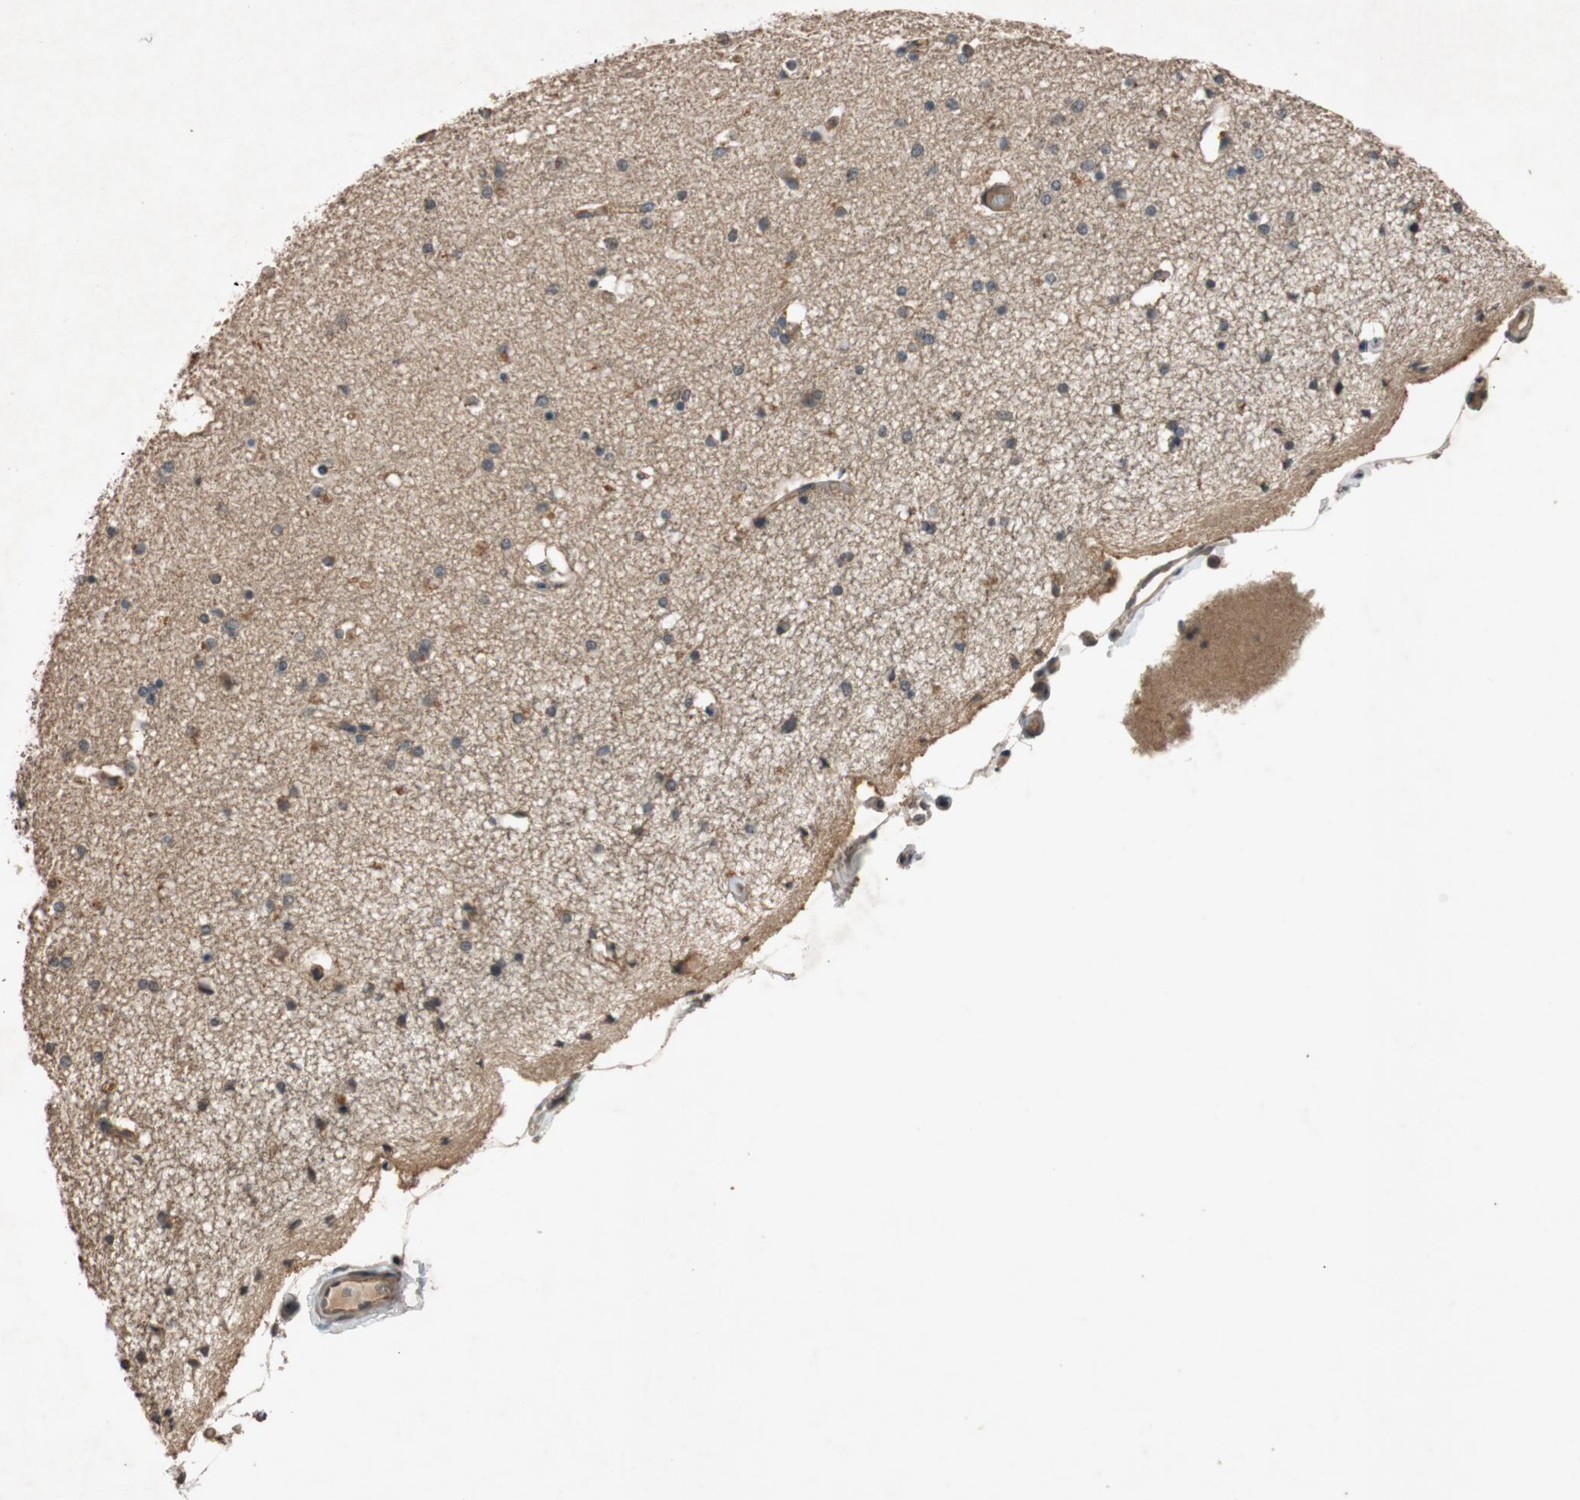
{"staining": {"intensity": "negative", "quantity": "none", "location": "none"}, "tissue": "hippocampus", "cell_type": "Glial cells", "image_type": "normal", "snomed": [{"axis": "morphology", "description": "Normal tissue, NOS"}, {"axis": "topography", "description": "Hippocampus"}], "caption": "An image of human hippocampus is negative for staining in glial cells. (DAB (3,3'-diaminobenzidine) immunohistochemistry visualized using brightfield microscopy, high magnification).", "gene": "ATP2C1", "patient": {"sex": "female", "age": 54}}